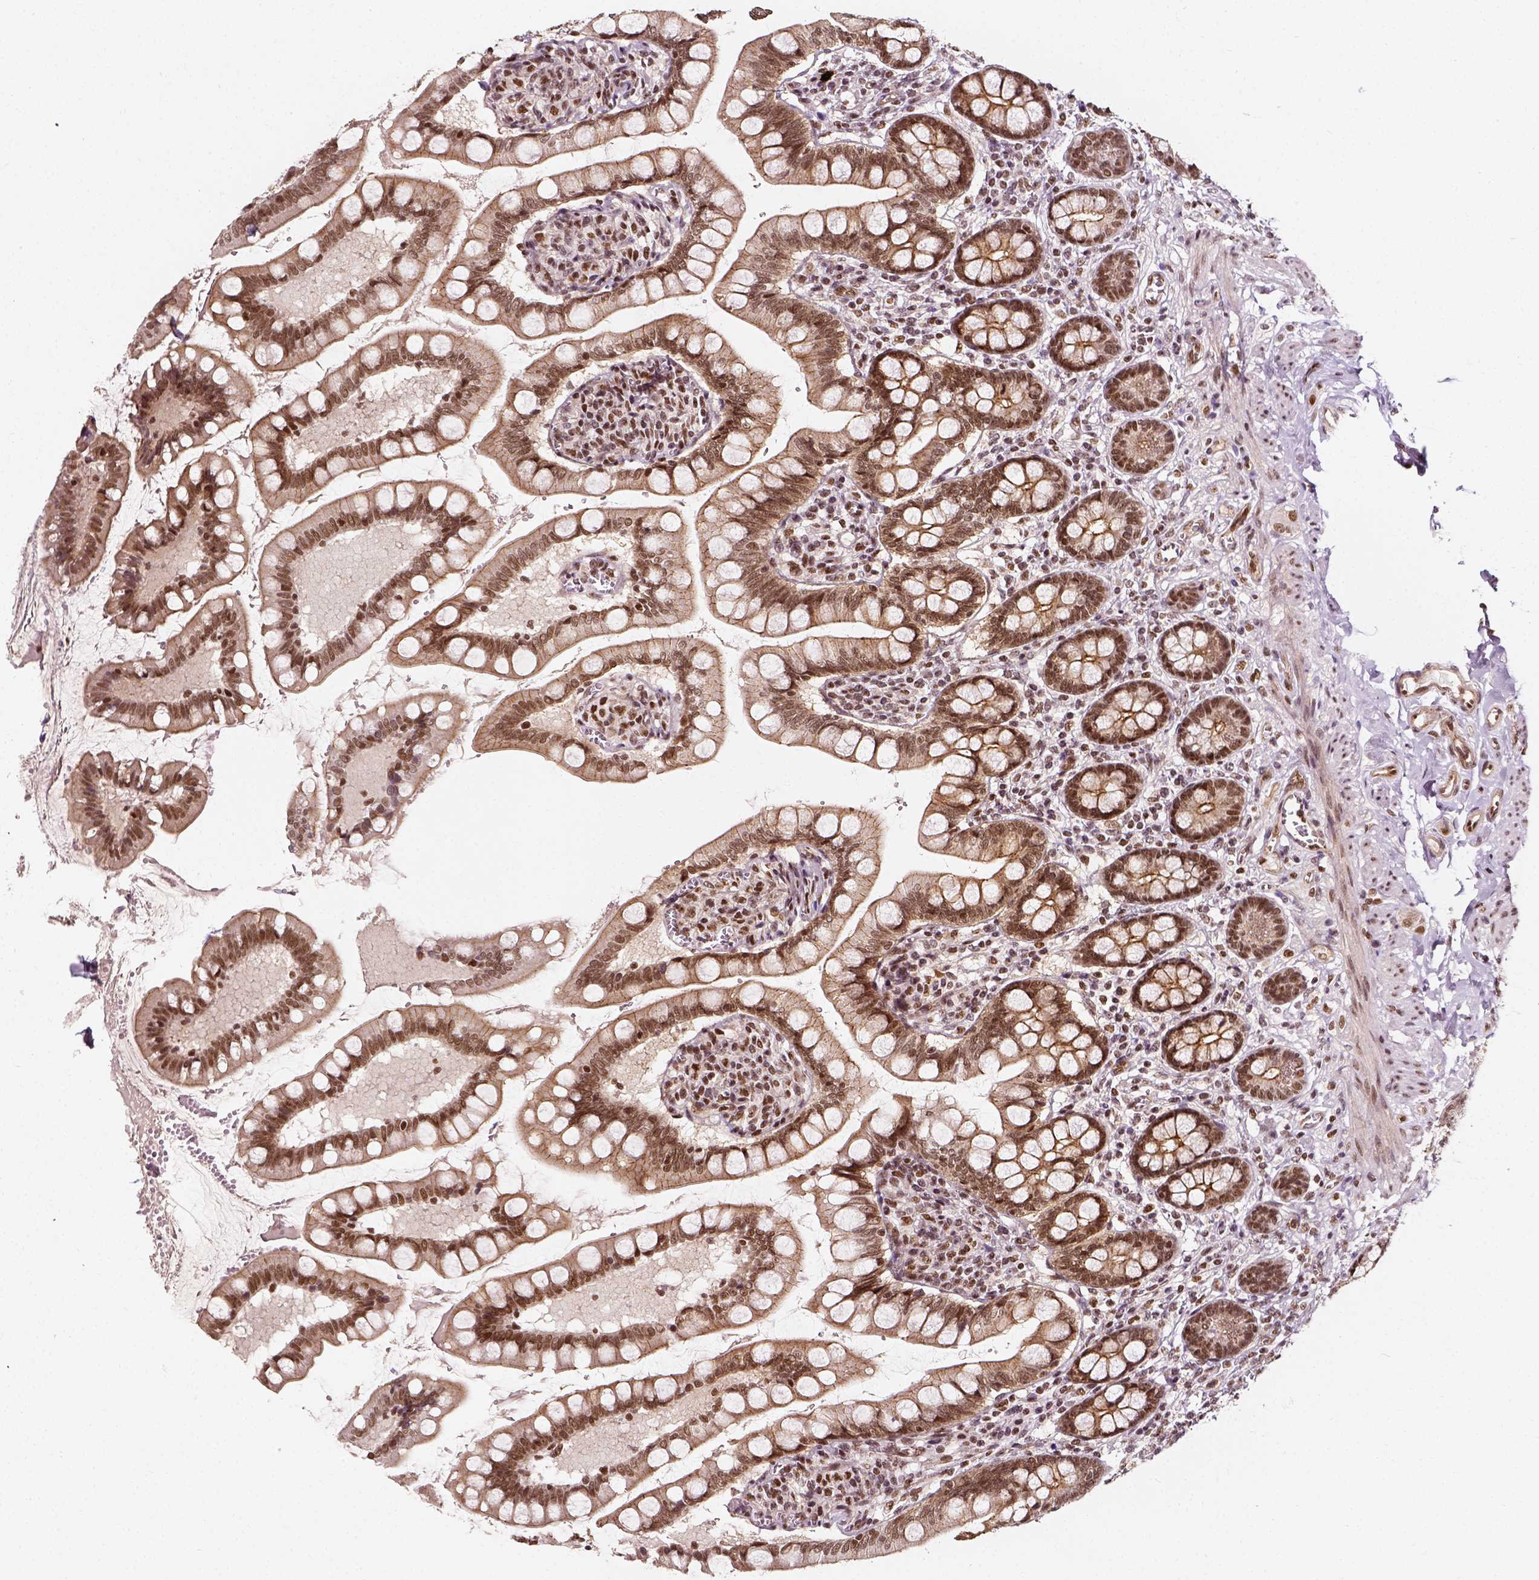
{"staining": {"intensity": "moderate", "quantity": ">75%", "location": "cytoplasmic/membranous,nuclear"}, "tissue": "small intestine", "cell_type": "Glandular cells", "image_type": "normal", "snomed": [{"axis": "morphology", "description": "Normal tissue, NOS"}, {"axis": "topography", "description": "Small intestine"}], "caption": "IHC photomicrograph of benign small intestine: human small intestine stained using immunohistochemistry exhibits medium levels of moderate protein expression localized specifically in the cytoplasmic/membranous,nuclear of glandular cells, appearing as a cytoplasmic/membranous,nuclear brown color.", "gene": "NACC1", "patient": {"sex": "female", "age": 56}}